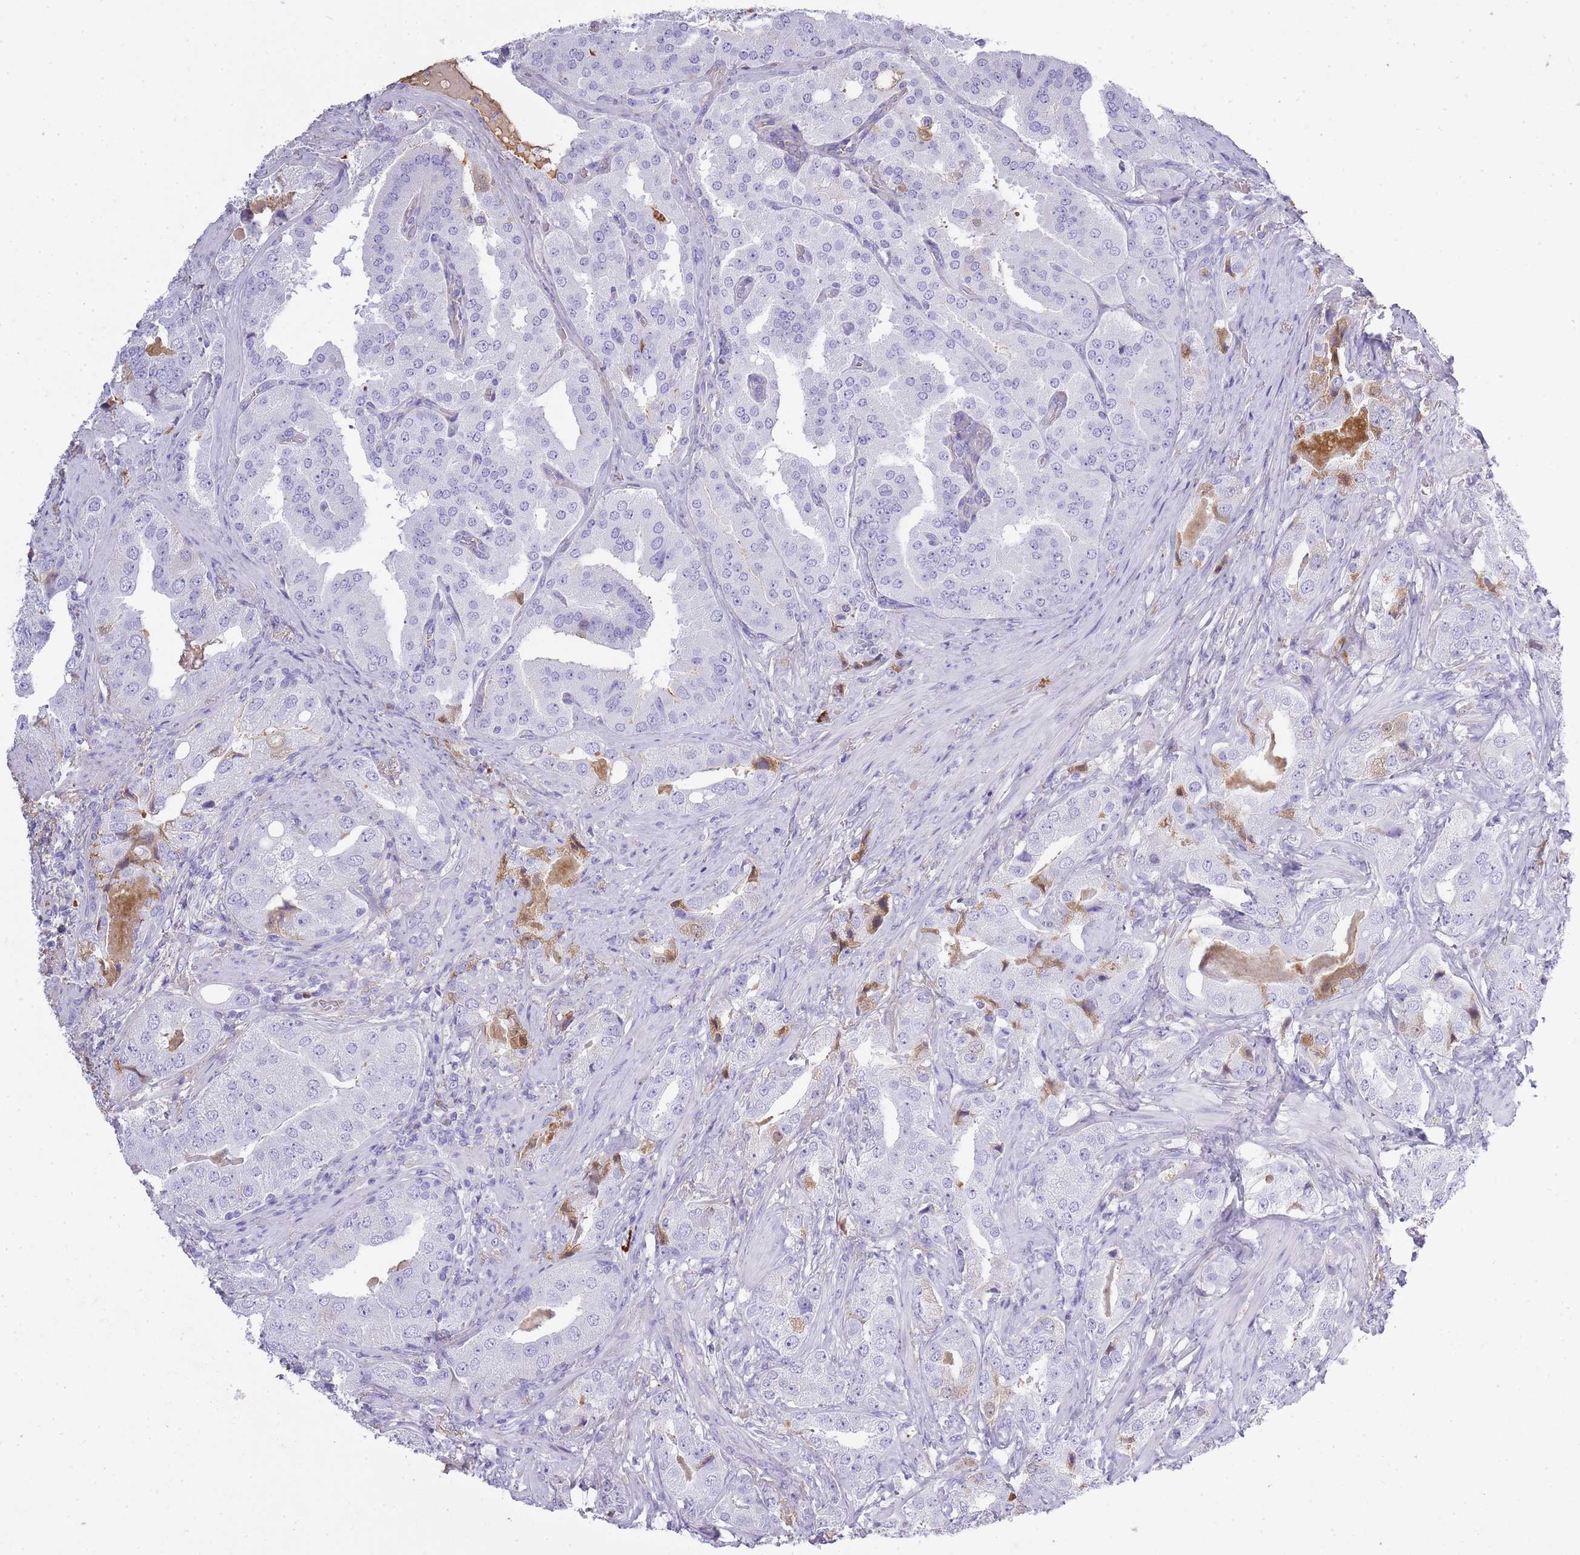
{"staining": {"intensity": "negative", "quantity": "none", "location": "none"}, "tissue": "prostate cancer", "cell_type": "Tumor cells", "image_type": "cancer", "snomed": [{"axis": "morphology", "description": "Adenocarcinoma, High grade"}, {"axis": "topography", "description": "Prostate"}], "caption": "Tumor cells are negative for brown protein staining in prostate cancer (adenocarcinoma (high-grade)).", "gene": "IGKV1D-42", "patient": {"sex": "male", "age": 63}}